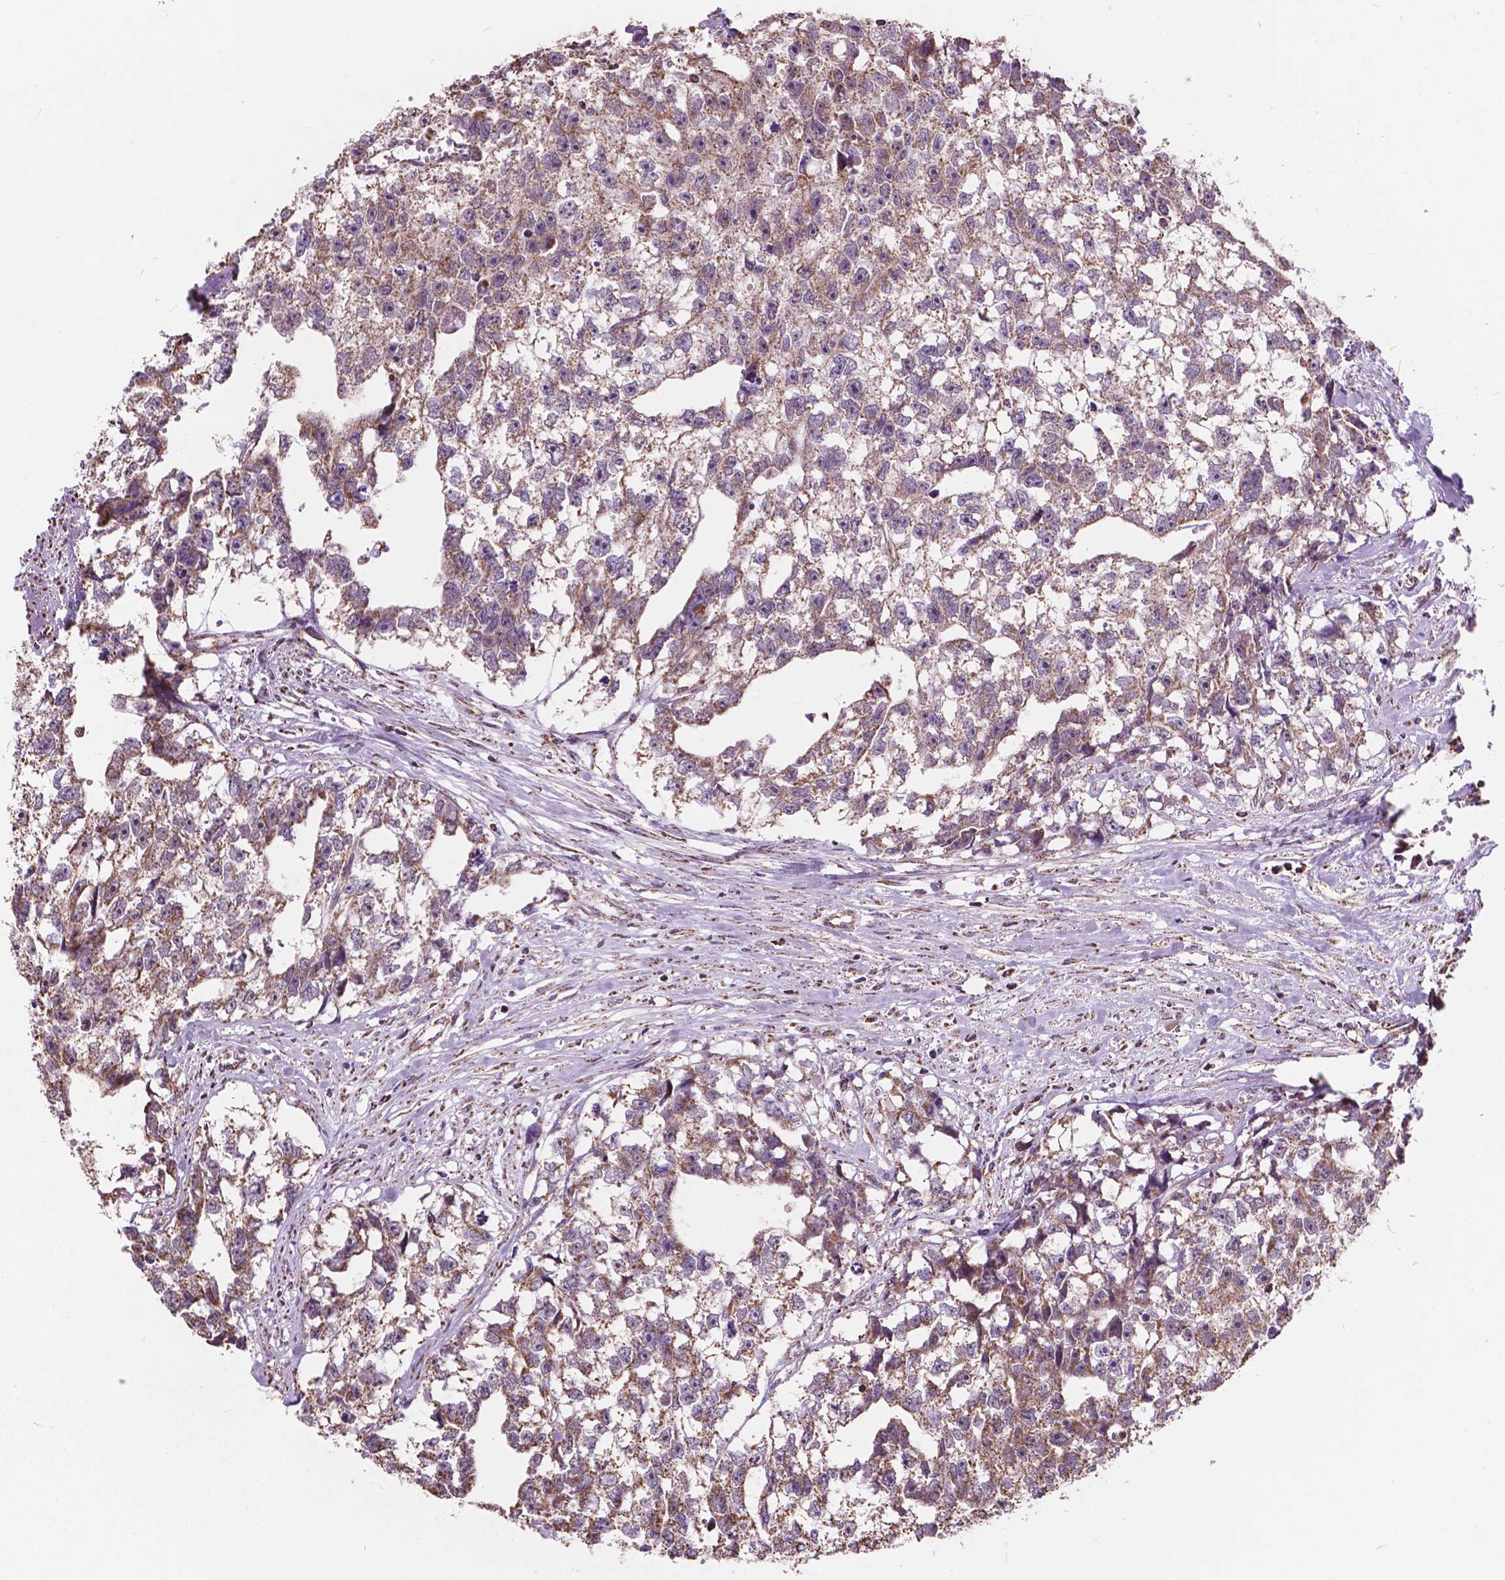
{"staining": {"intensity": "moderate", "quantity": ">75%", "location": "cytoplasmic/membranous"}, "tissue": "testis cancer", "cell_type": "Tumor cells", "image_type": "cancer", "snomed": [{"axis": "morphology", "description": "Carcinoma, Embryonal, NOS"}, {"axis": "morphology", "description": "Teratoma, malignant, NOS"}, {"axis": "topography", "description": "Testis"}], "caption": "IHC (DAB (3,3'-diaminobenzidine)) staining of human testis cancer (embryonal carcinoma) reveals moderate cytoplasmic/membranous protein positivity in approximately >75% of tumor cells. (Brightfield microscopy of DAB IHC at high magnification).", "gene": "SCOC", "patient": {"sex": "male", "age": 44}}